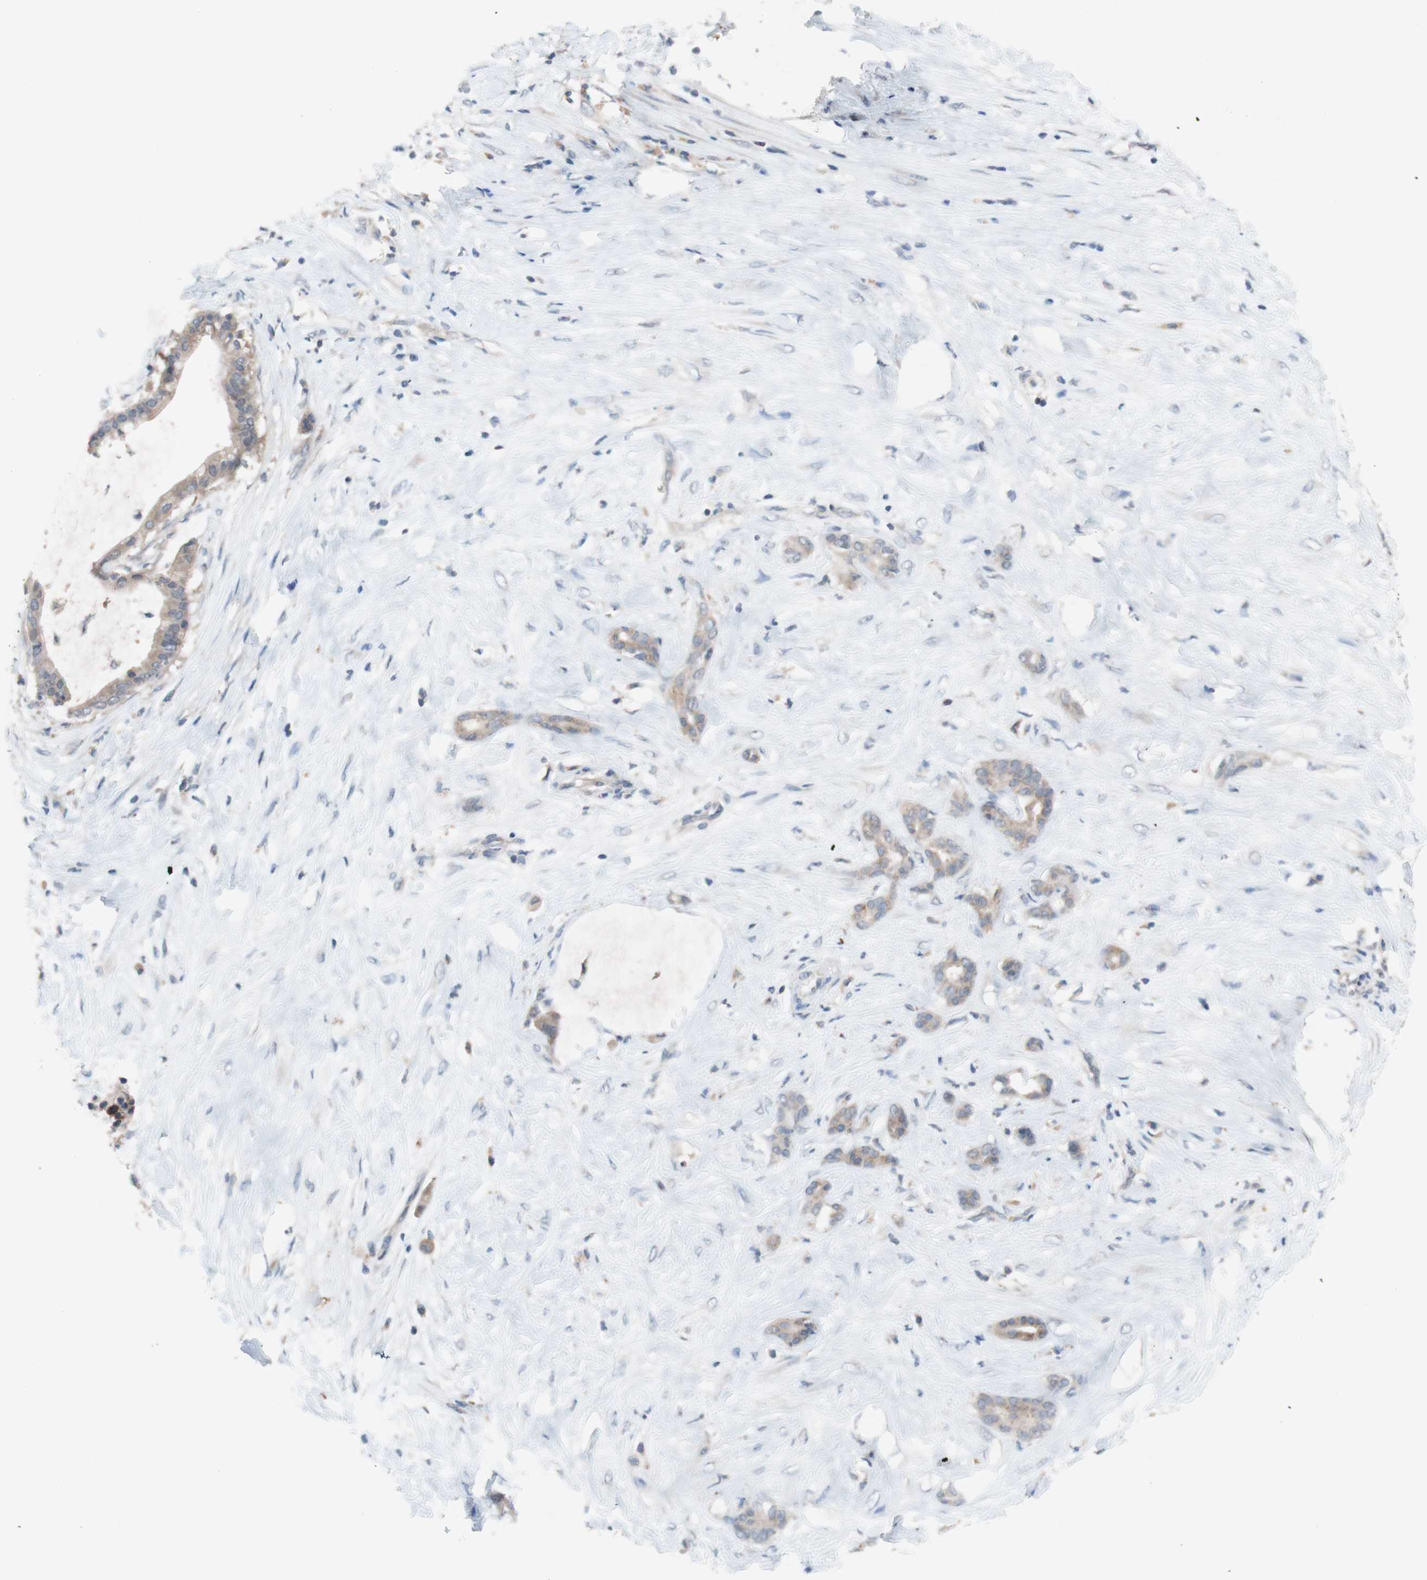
{"staining": {"intensity": "weak", "quantity": ">75%", "location": "cytoplasmic/membranous"}, "tissue": "pancreatic cancer", "cell_type": "Tumor cells", "image_type": "cancer", "snomed": [{"axis": "morphology", "description": "Adenocarcinoma, NOS"}, {"axis": "topography", "description": "Pancreas"}], "caption": "Tumor cells reveal low levels of weak cytoplasmic/membranous expression in about >75% of cells in pancreatic cancer (adenocarcinoma).", "gene": "PEX2", "patient": {"sex": "male", "age": 41}}